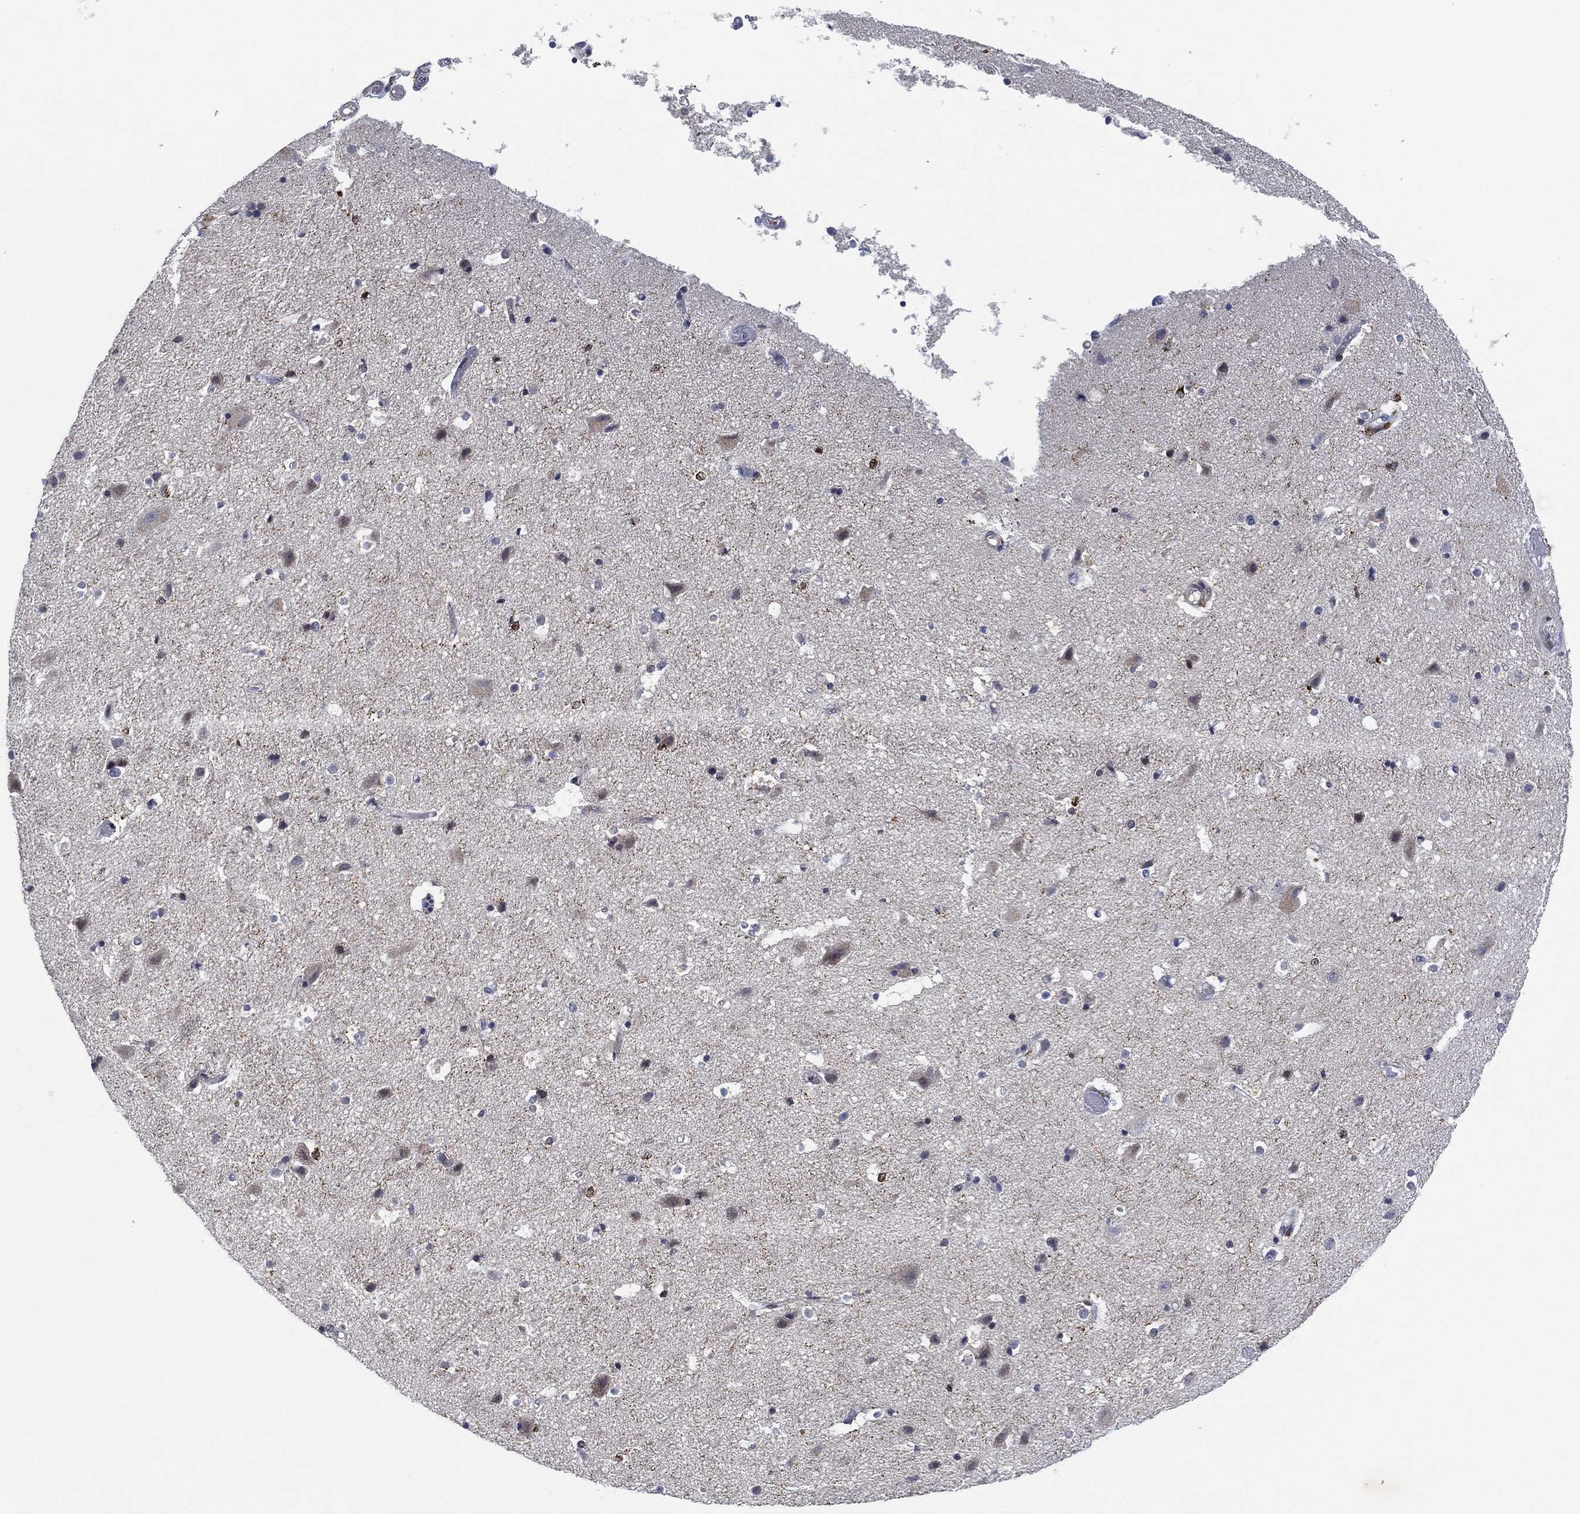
{"staining": {"intensity": "negative", "quantity": "none", "location": "none"}, "tissue": "cerebral cortex", "cell_type": "Endothelial cells", "image_type": "normal", "snomed": [{"axis": "morphology", "description": "Normal tissue, NOS"}, {"axis": "topography", "description": "Cerebral cortex"}], "caption": "Benign cerebral cortex was stained to show a protein in brown. There is no significant expression in endothelial cells. The staining is performed using DAB (3,3'-diaminobenzidine) brown chromogen with nuclei counter-stained in using hematoxylin.", "gene": "NANOS3", "patient": {"sex": "female", "age": 52}}